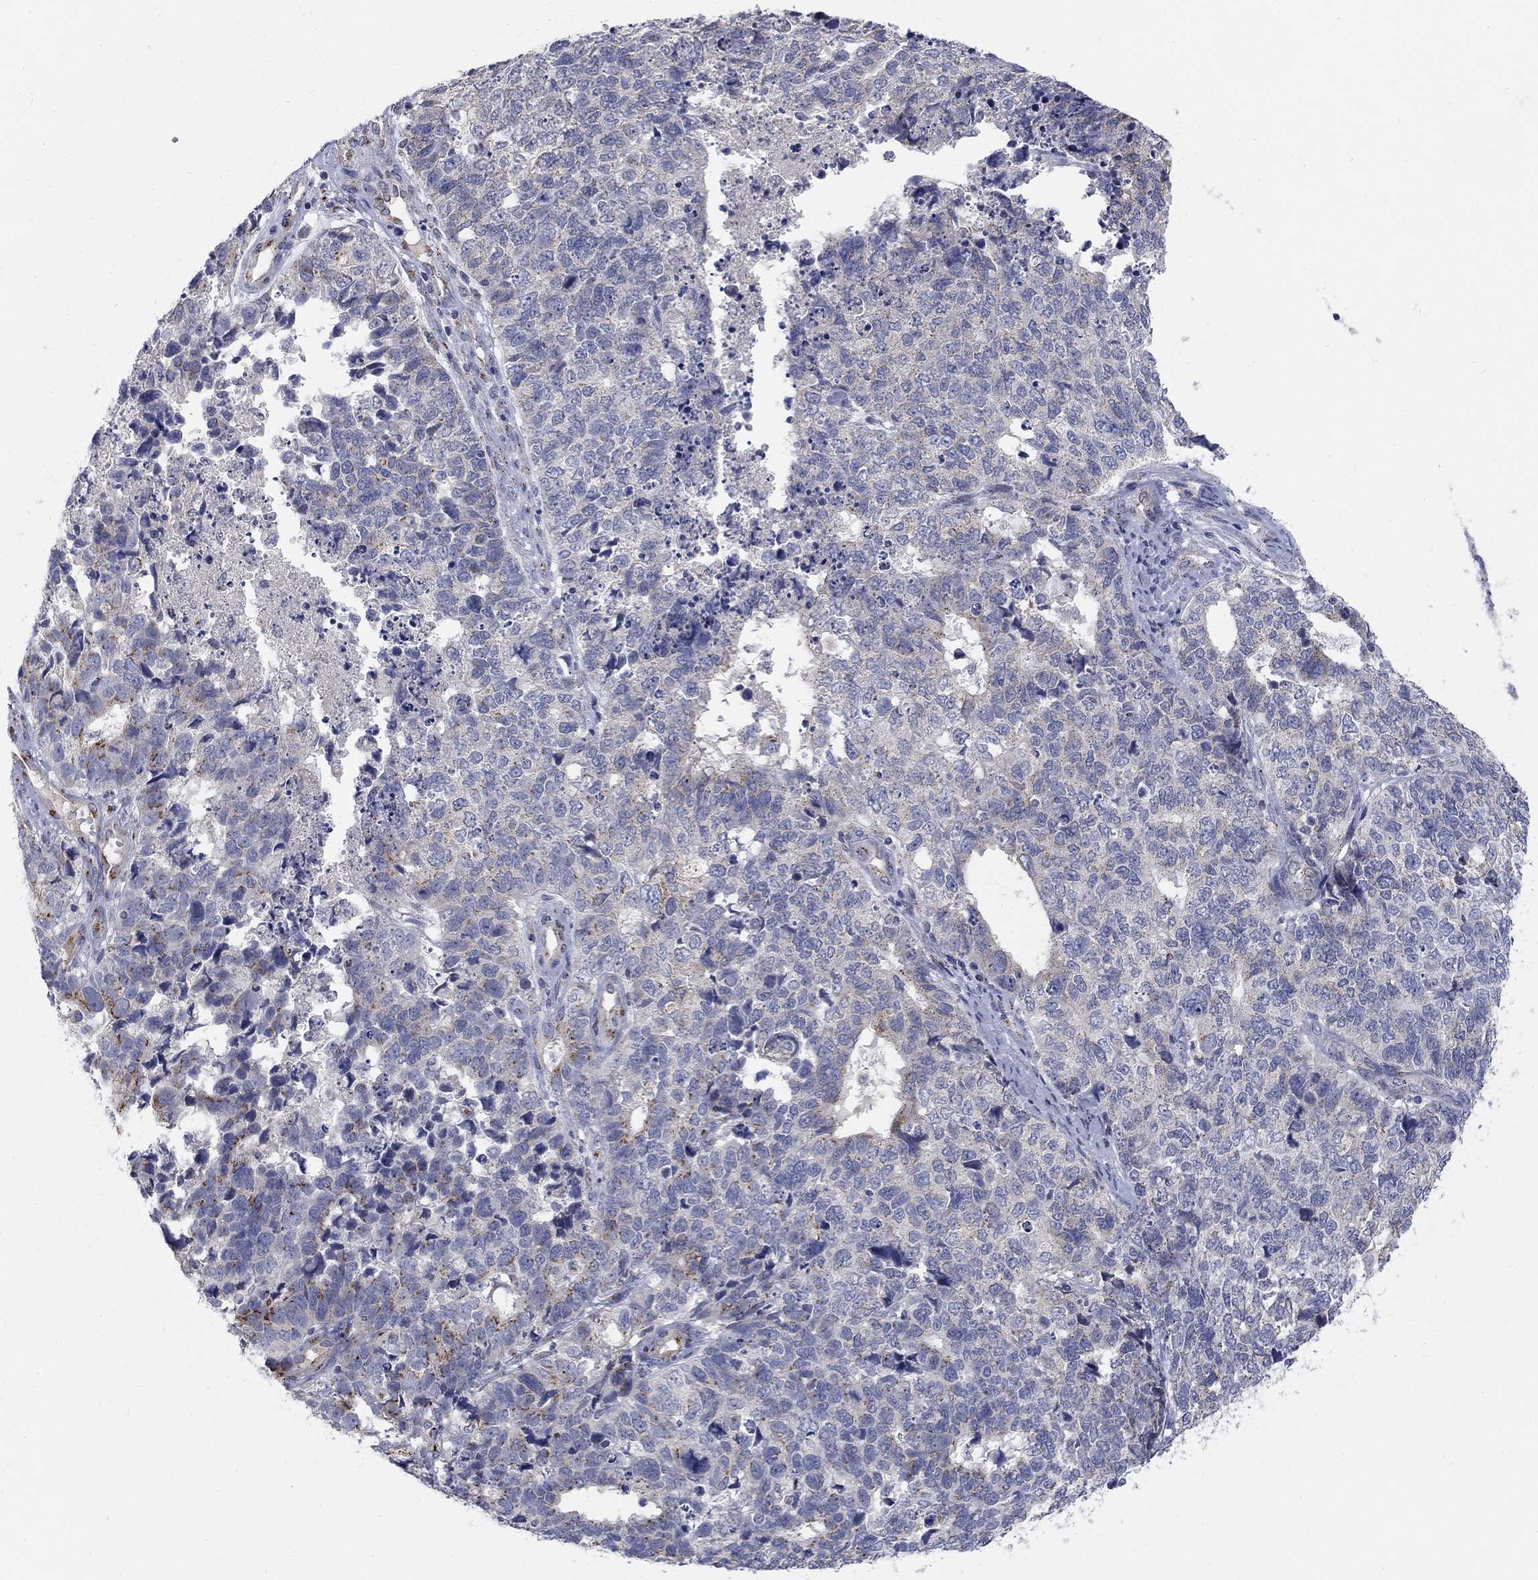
{"staining": {"intensity": "negative", "quantity": "none", "location": "none"}, "tissue": "cervical cancer", "cell_type": "Tumor cells", "image_type": "cancer", "snomed": [{"axis": "morphology", "description": "Squamous cell carcinoma, NOS"}, {"axis": "topography", "description": "Cervix"}], "caption": "Photomicrograph shows no protein expression in tumor cells of cervical cancer tissue.", "gene": "PANK3", "patient": {"sex": "female", "age": 63}}